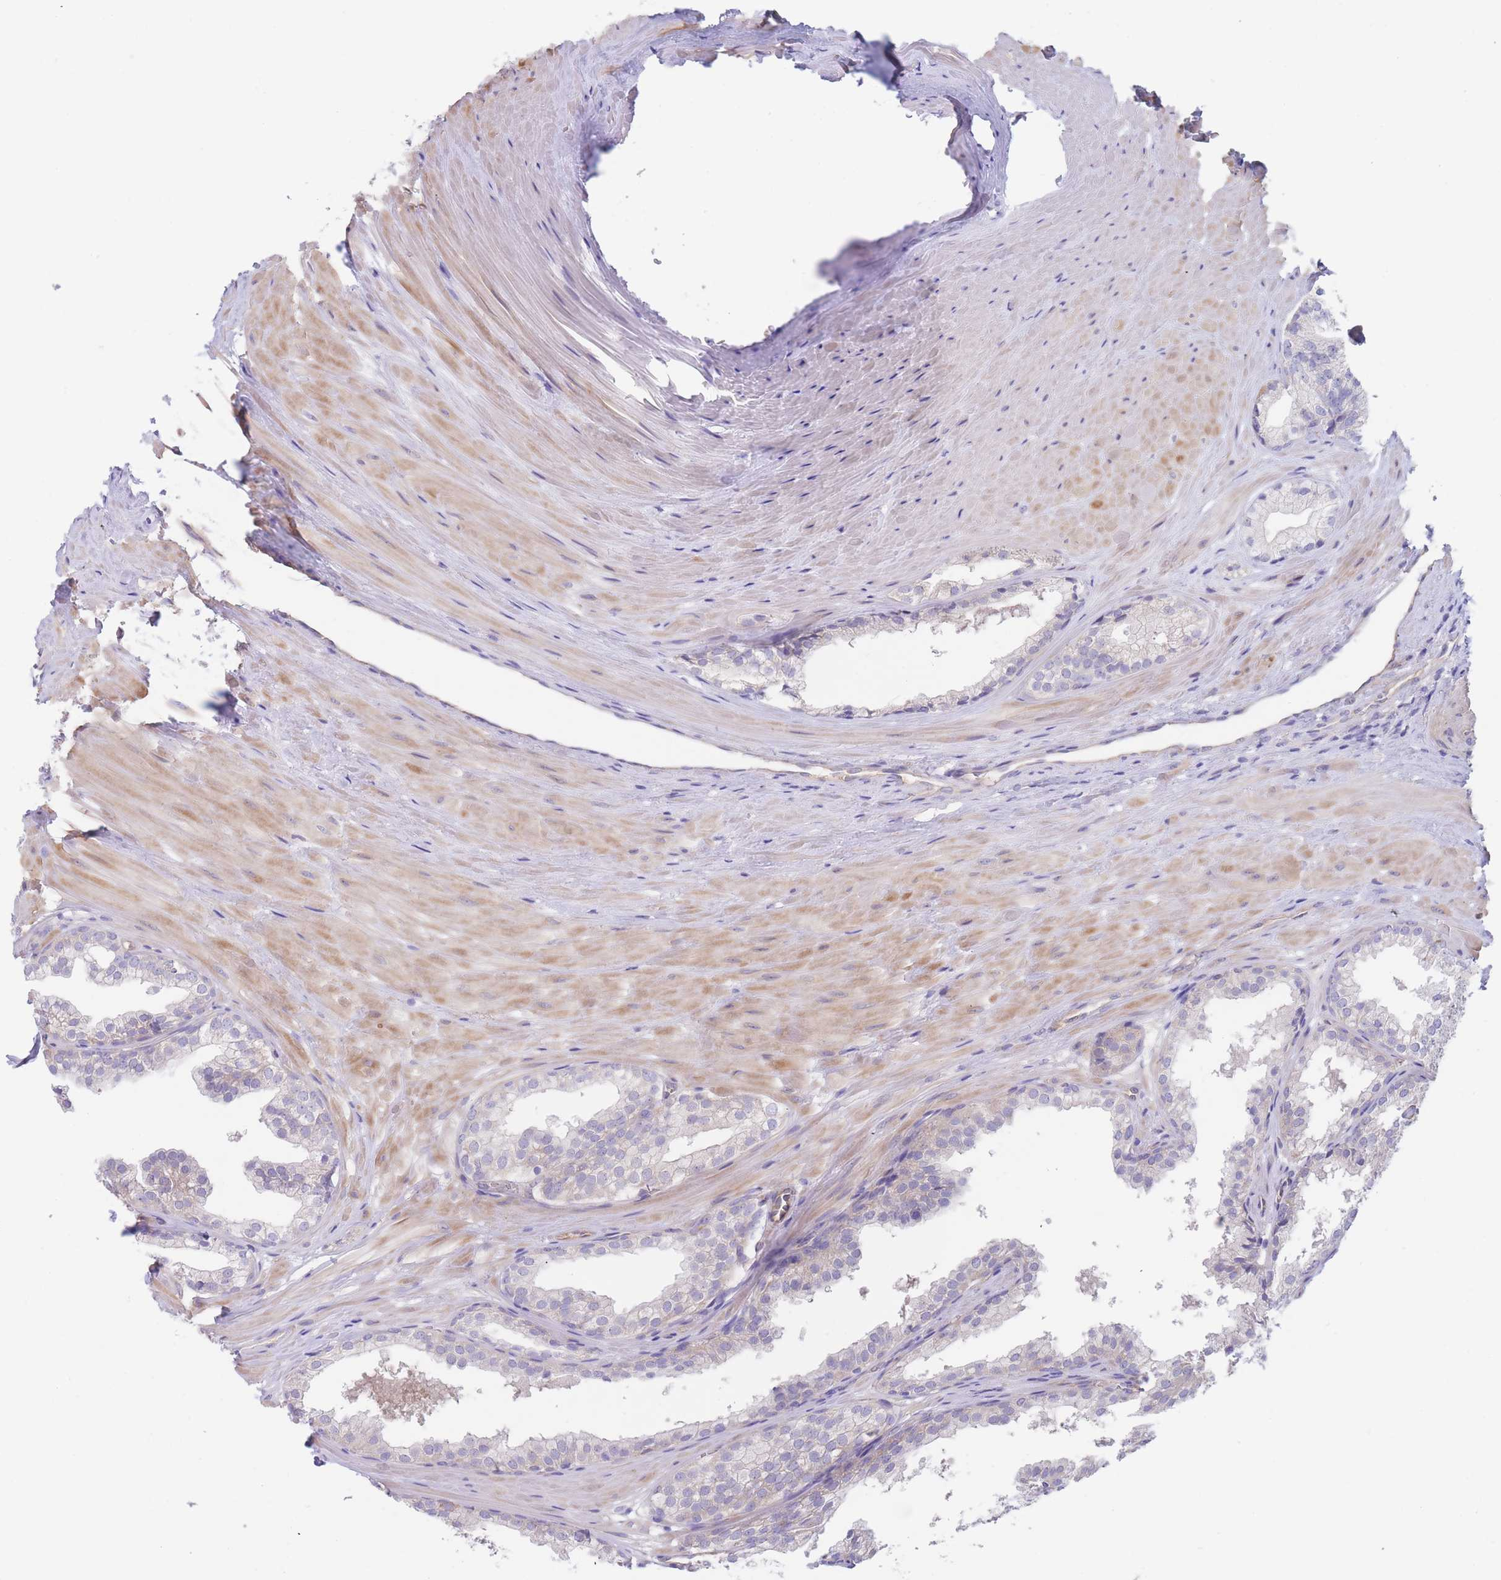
{"staining": {"intensity": "negative", "quantity": "none", "location": "none"}, "tissue": "prostate", "cell_type": "Glandular cells", "image_type": "normal", "snomed": [{"axis": "morphology", "description": "Normal tissue, NOS"}, {"axis": "topography", "description": "Prostate"}, {"axis": "topography", "description": "Peripheral nerve tissue"}], "caption": "There is no significant positivity in glandular cells of prostate. (Brightfield microscopy of DAB (3,3'-diaminobenzidine) immunohistochemistry (IHC) at high magnification).", "gene": "ZNF281", "patient": {"sex": "male", "age": 55}}